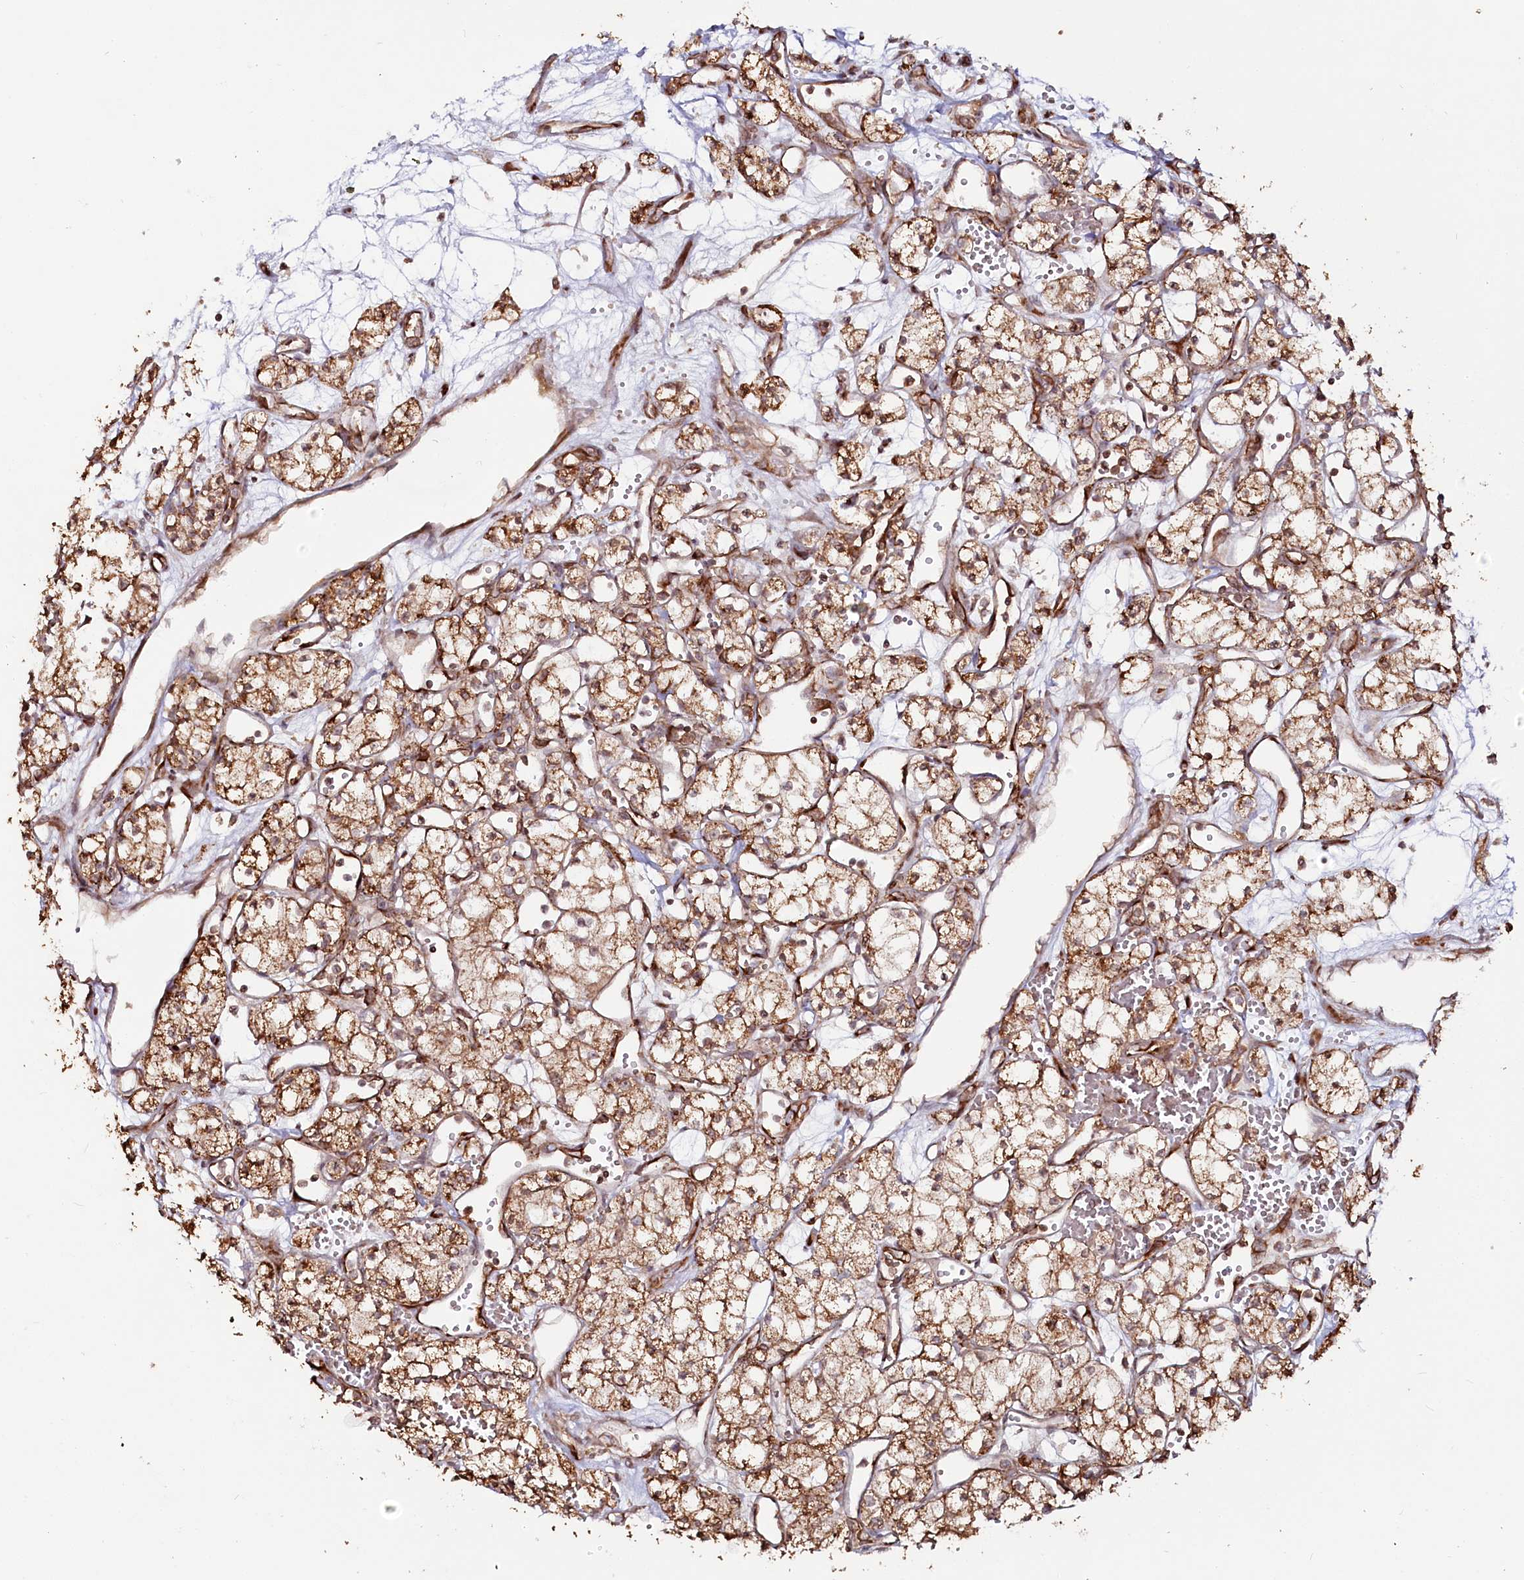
{"staining": {"intensity": "strong", "quantity": ">75%", "location": "cytoplasmic/membranous"}, "tissue": "renal cancer", "cell_type": "Tumor cells", "image_type": "cancer", "snomed": [{"axis": "morphology", "description": "Adenocarcinoma, NOS"}, {"axis": "topography", "description": "Kidney"}], "caption": "Immunohistochemical staining of adenocarcinoma (renal) exhibits high levels of strong cytoplasmic/membranous positivity in approximately >75% of tumor cells. Immunohistochemistry stains the protein of interest in brown and the nuclei are stained blue.", "gene": "OTUD4", "patient": {"sex": "male", "age": 59}}